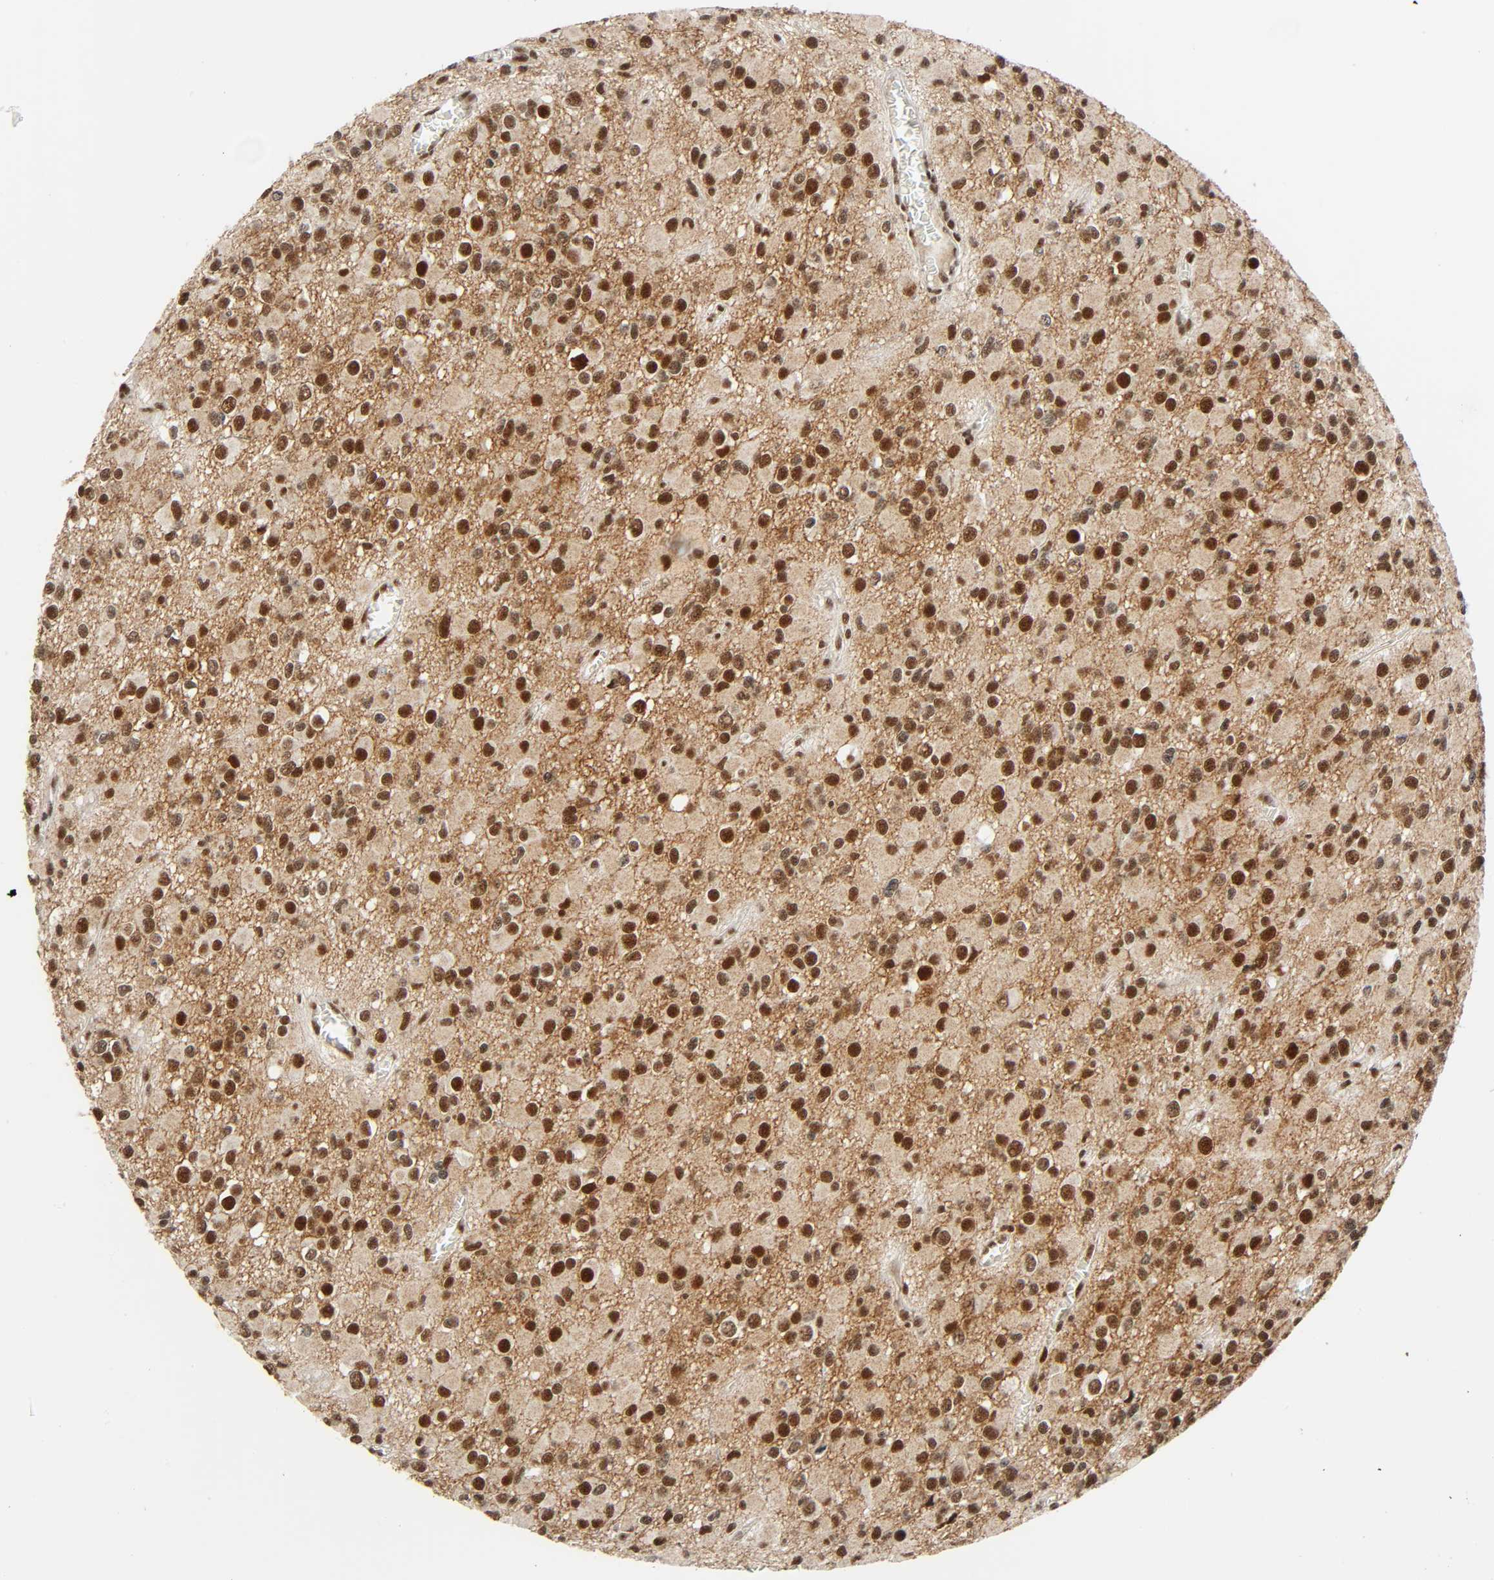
{"staining": {"intensity": "strong", "quantity": ">75%", "location": "nuclear"}, "tissue": "glioma", "cell_type": "Tumor cells", "image_type": "cancer", "snomed": [{"axis": "morphology", "description": "Glioma, malignant, Low grade"}, {"axis": "topography", "description": "Brain"}], "caption": "This histopathology image reveals immunohistochemistry (IHC) staining of human glioma, with high strong nuclear staining in approximately >75% of tumor cells.", "gene": "CDK9", "patient": {"sex": "male", "age": 42}}